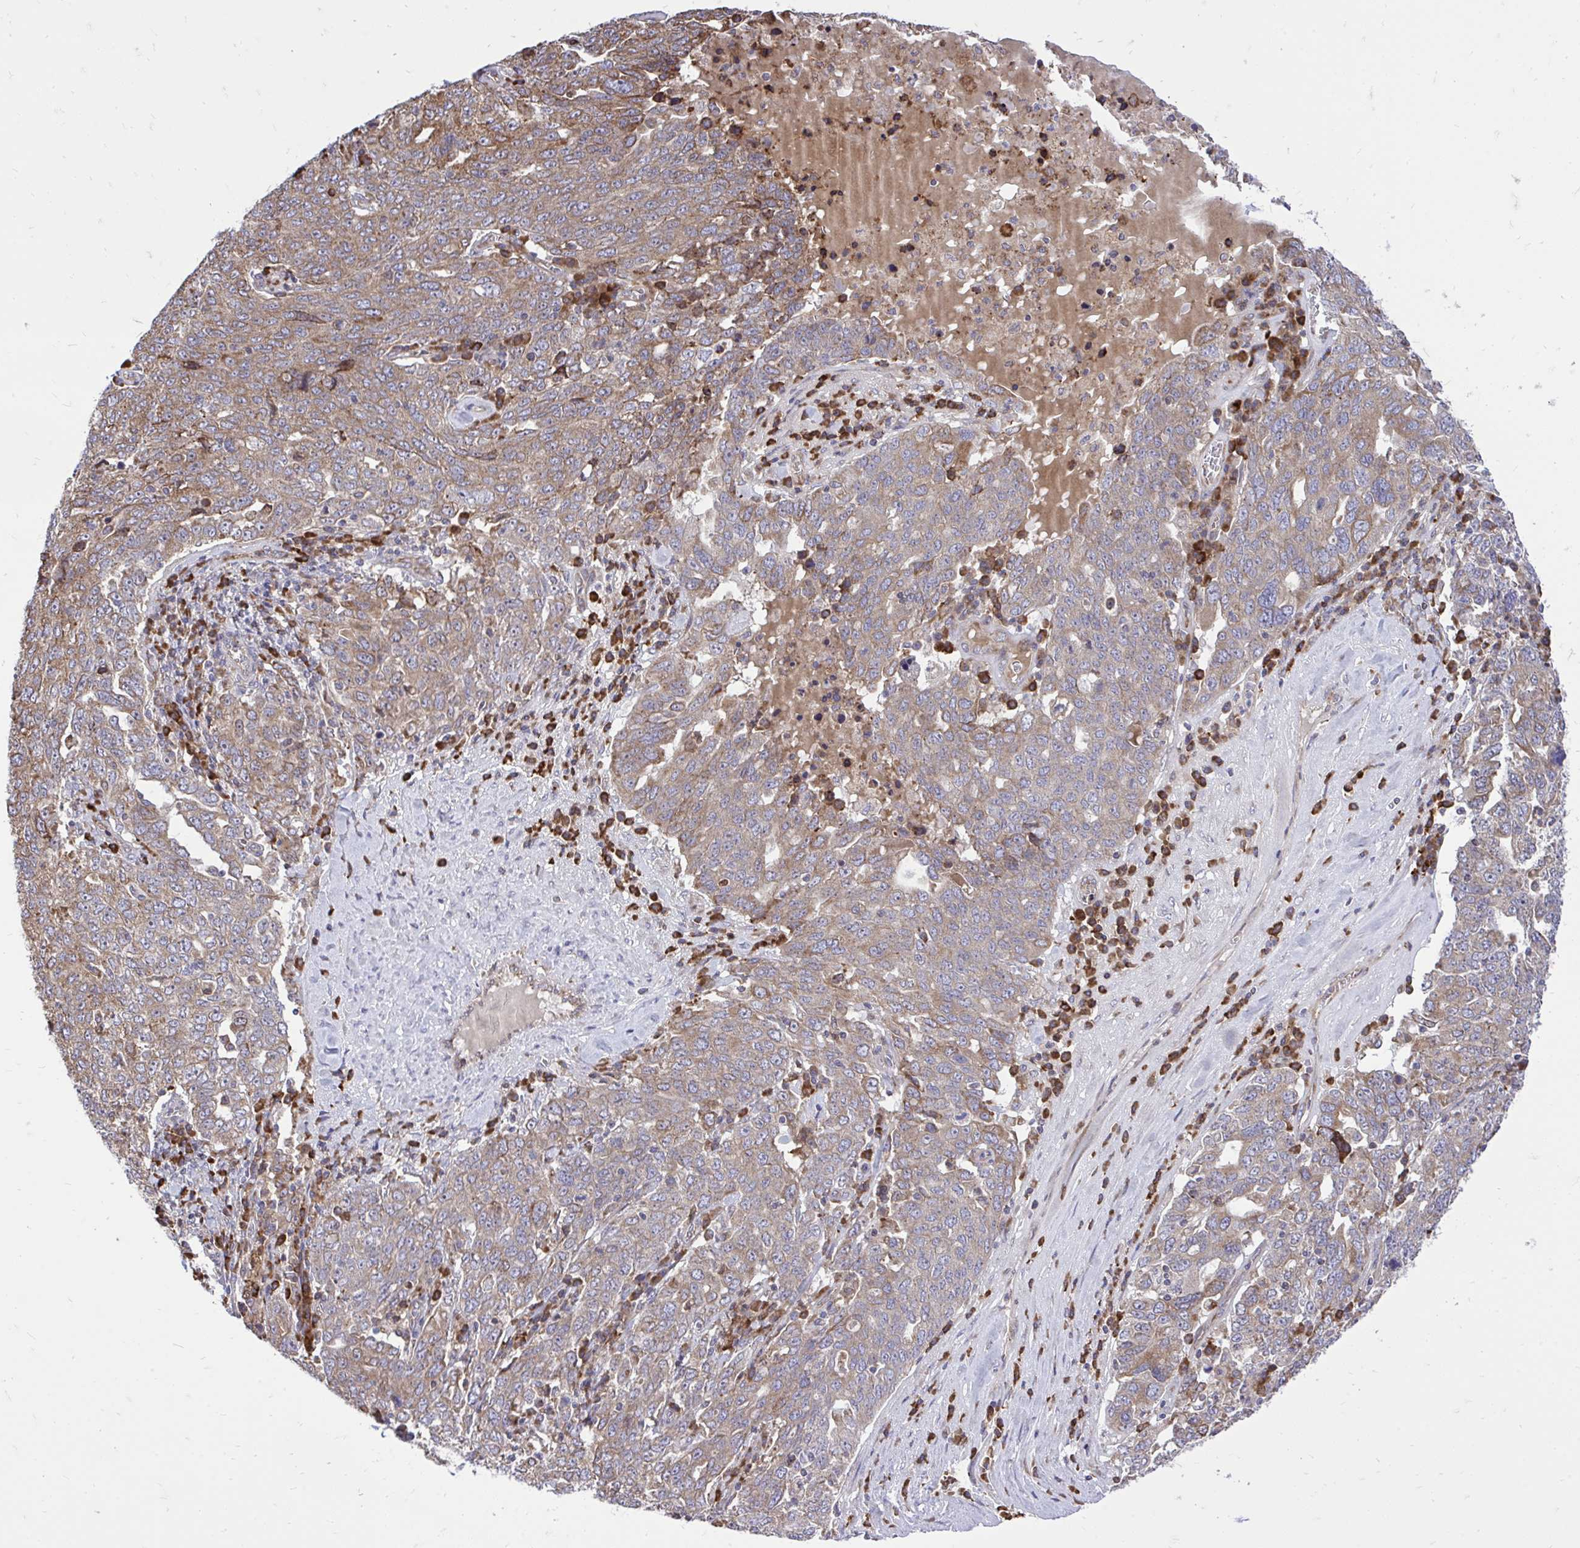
{"staining": {"intensity": "moderate", "quantity": ">75%", "location": "cytoplasmic/membranous"}, "tissue": "ovarian cancer", "cell_type": "Tumor cells", "image_type": "cancer", "snomed": [{"axis": "morphology", "description": "Carcinoma, endometroid"}, {"axis": "topography", "description": "Ovary"}], "caption": "Ovarian cancer was stained to show a protein in brown. There is medium levels of moderate cytoplasmic/membranous expression in approximately >75% of tumor cells. The protein is shown in brown color, while the nuclei are stained blue.", "gene": "METTL9", "patient": {"sex": "female", "age": 62}}